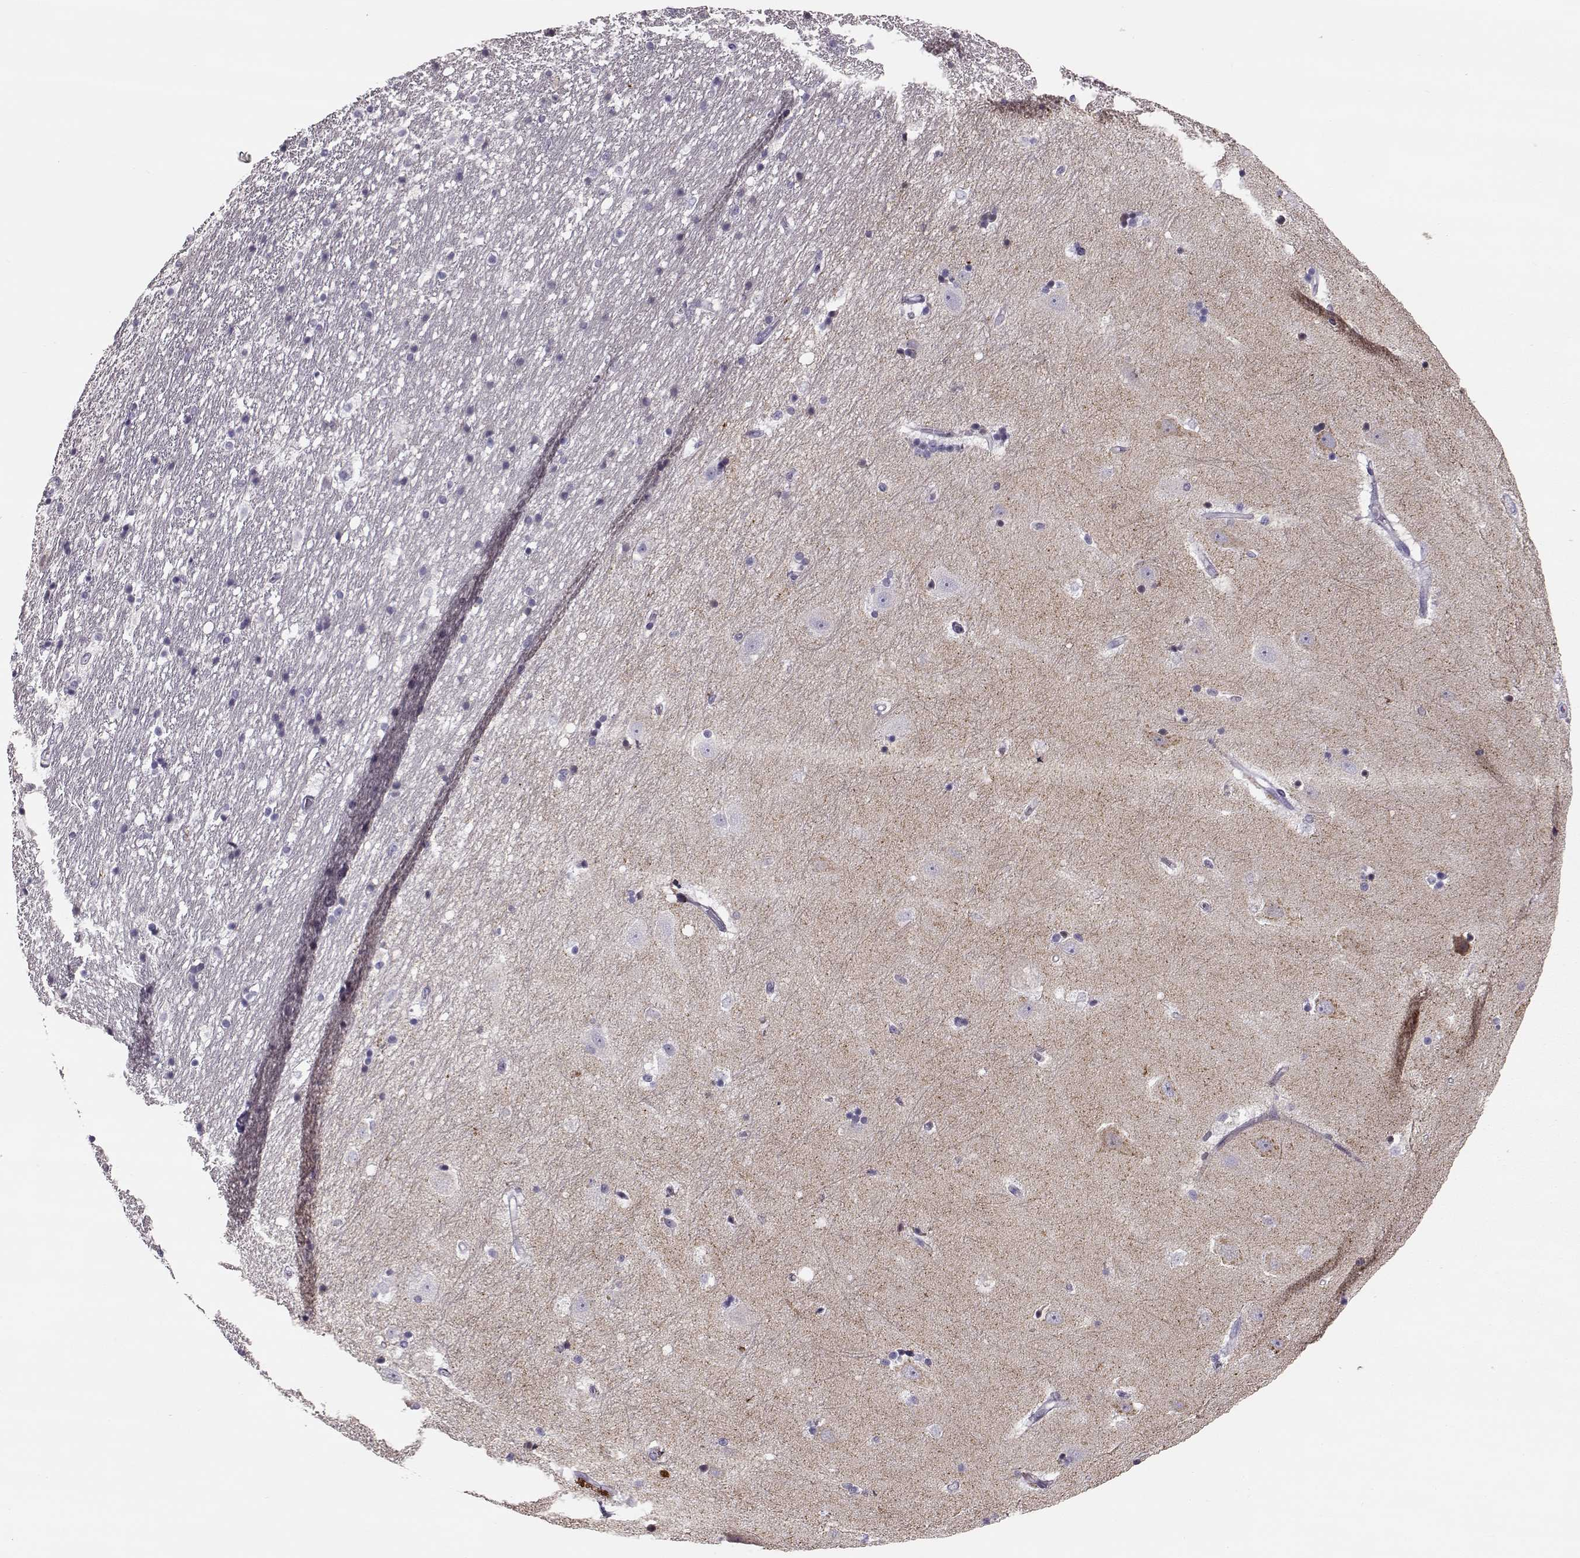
{"staining": {"intensity": "negative", "quantity": "none", "location": "none"}, "tissue": "hippocampus", "cell_type": "Glial cells", "image_type": "normal", "snomed": [{"axis": "morphology", "description": "Normal tissue, NOS"}, {"axis": "topography", "description": "Hippocampus"}], "caption": "A photomicrograph of hippocampus stained for a protein shows no brown staining in glial cells. The staining is performed using DAB brown chromogen with nuclei counter-stained in using hematoxylin.", "gene": "NPTXR", "patient": {"sex": "male", "age": 49}}